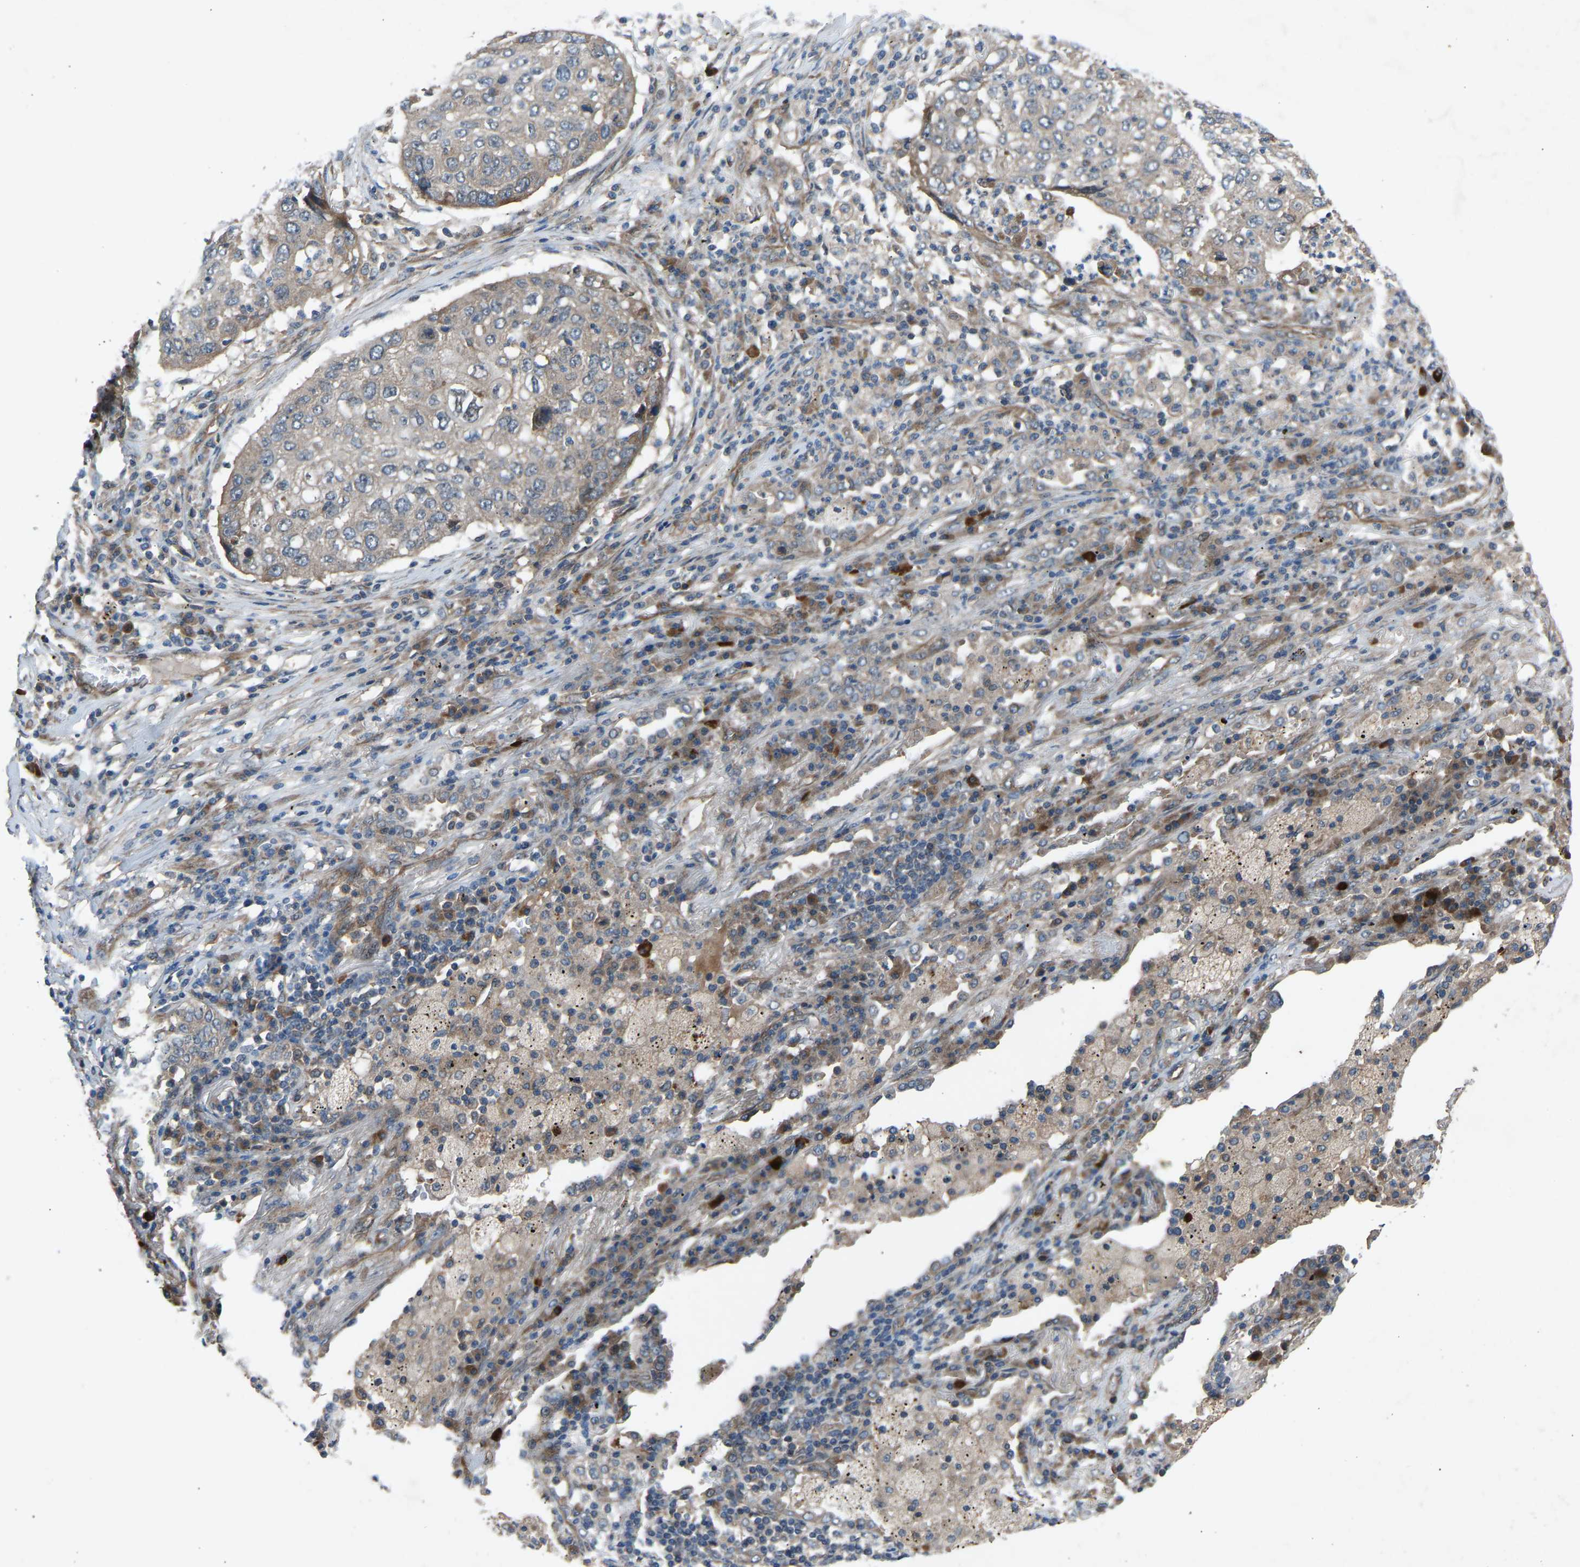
{"staining": {"intensity": "weak", "quantity": ">75%", "location": "cytoplasmic/membranous"}, "tissue": "lung cancer", "cell_type": "Tumor cells", "image_type": "cancer", "snomed": [{"axis": "morphology", "description": "Squamous cell carcinoma, NOS"}, {"axis": "topography", "description": "Lung"}], "caption": "A histopathology image of squamous cell carcinoma (lung) stained for a protein exhibits weak cytoplasmic/membranous brown staining in tumor cells. (brown staining indicates protein expression, while blue staining denotes nuclei).", "gene": "GAS2L1", "patient": {"sex": "female", "age": 63}}